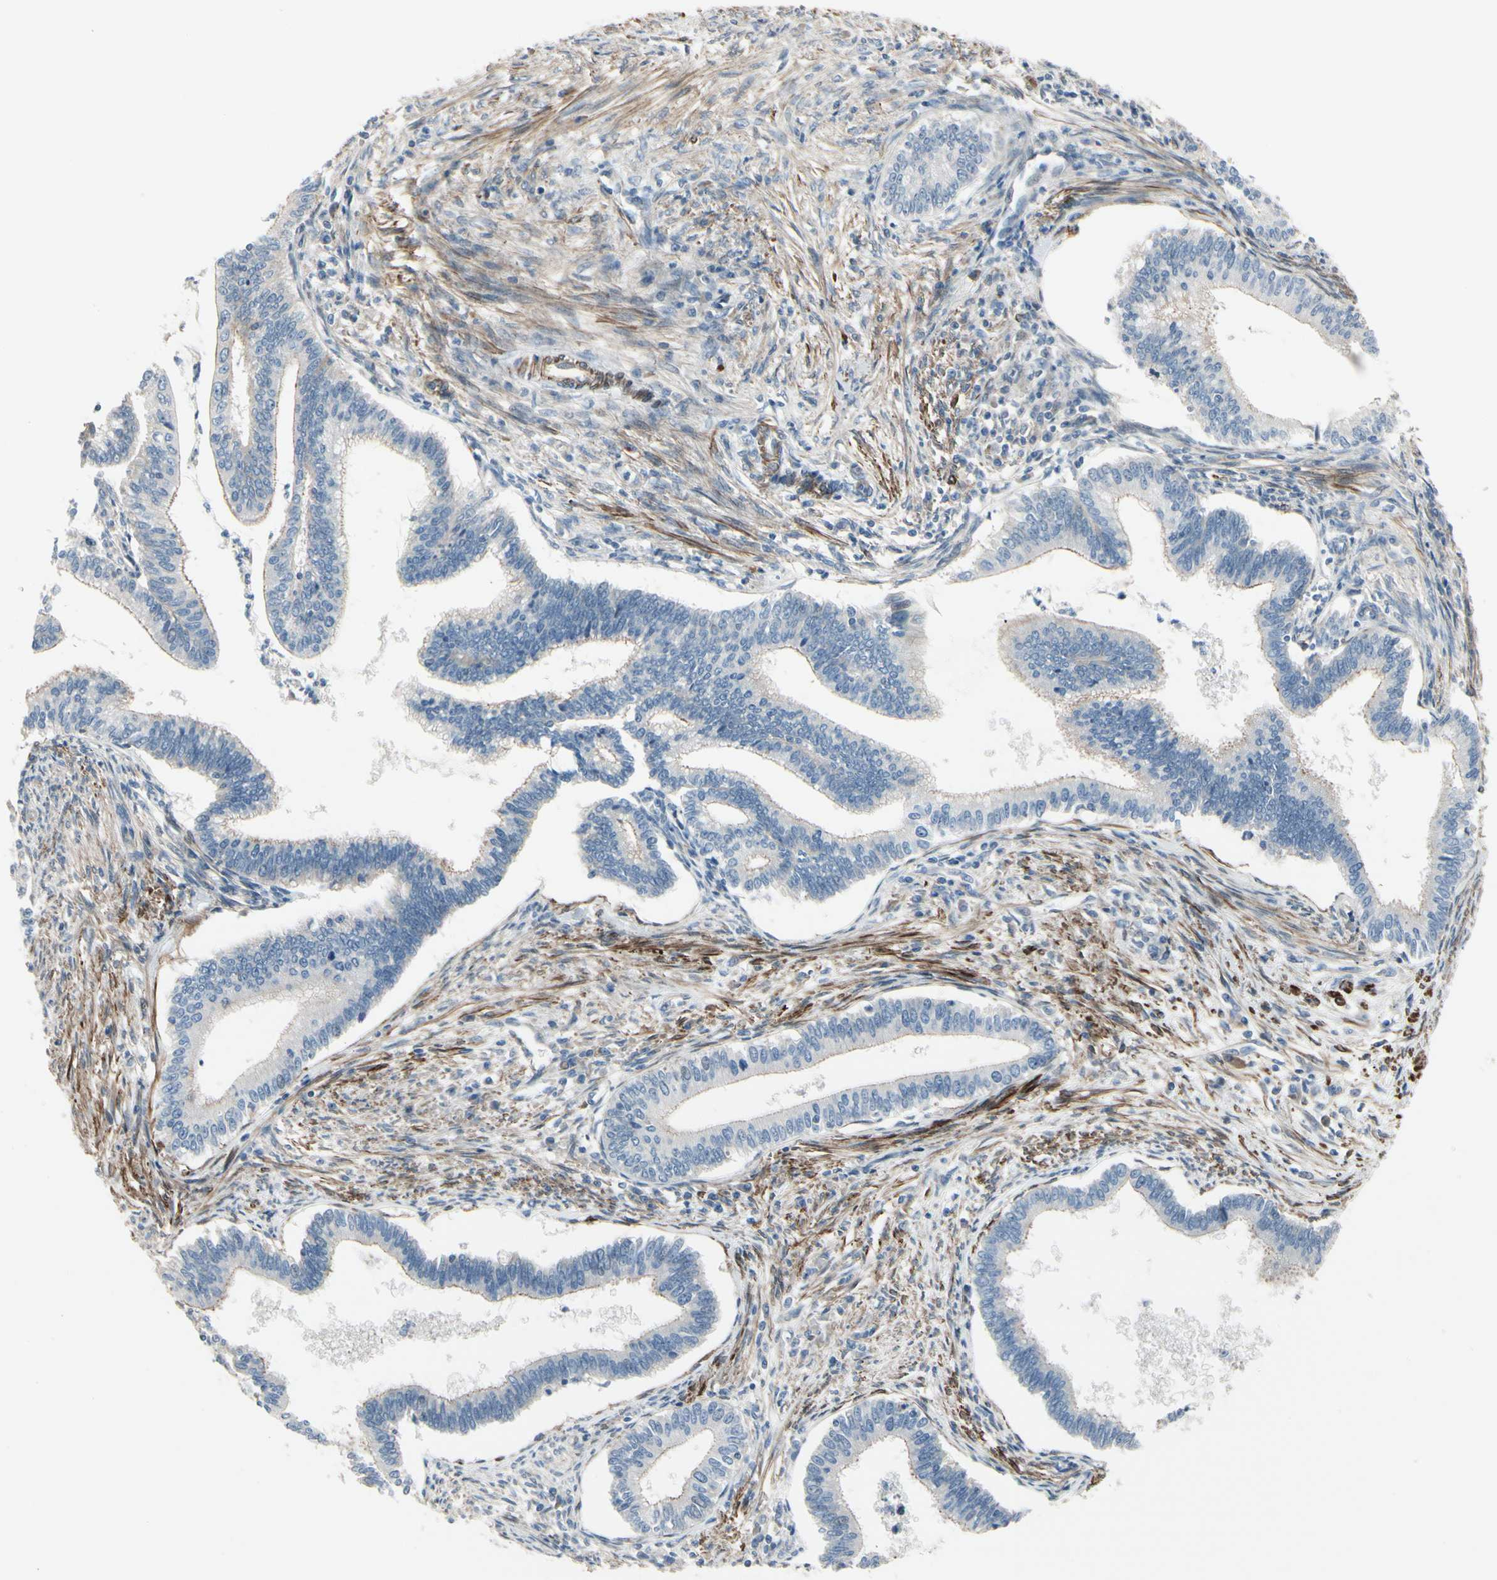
{"staining": {"intensity": "negative", "quantity": "none", "location": "none"}, "tissue": "cervical cancer", "cell_type": "Tumor cells", "image_type": "cancer", "snomed": [{"axis": "morphology", "description": "Adenocarcinoma, NOS"}, {"axis": "topography", "description": "Cervix"}], "caption": "The image exhibits no significant expression in tumor cells of cervical cancer (adenocarcinoma).", "gene": "TPM1", "patient": {"sex": "female", "age": 36}}